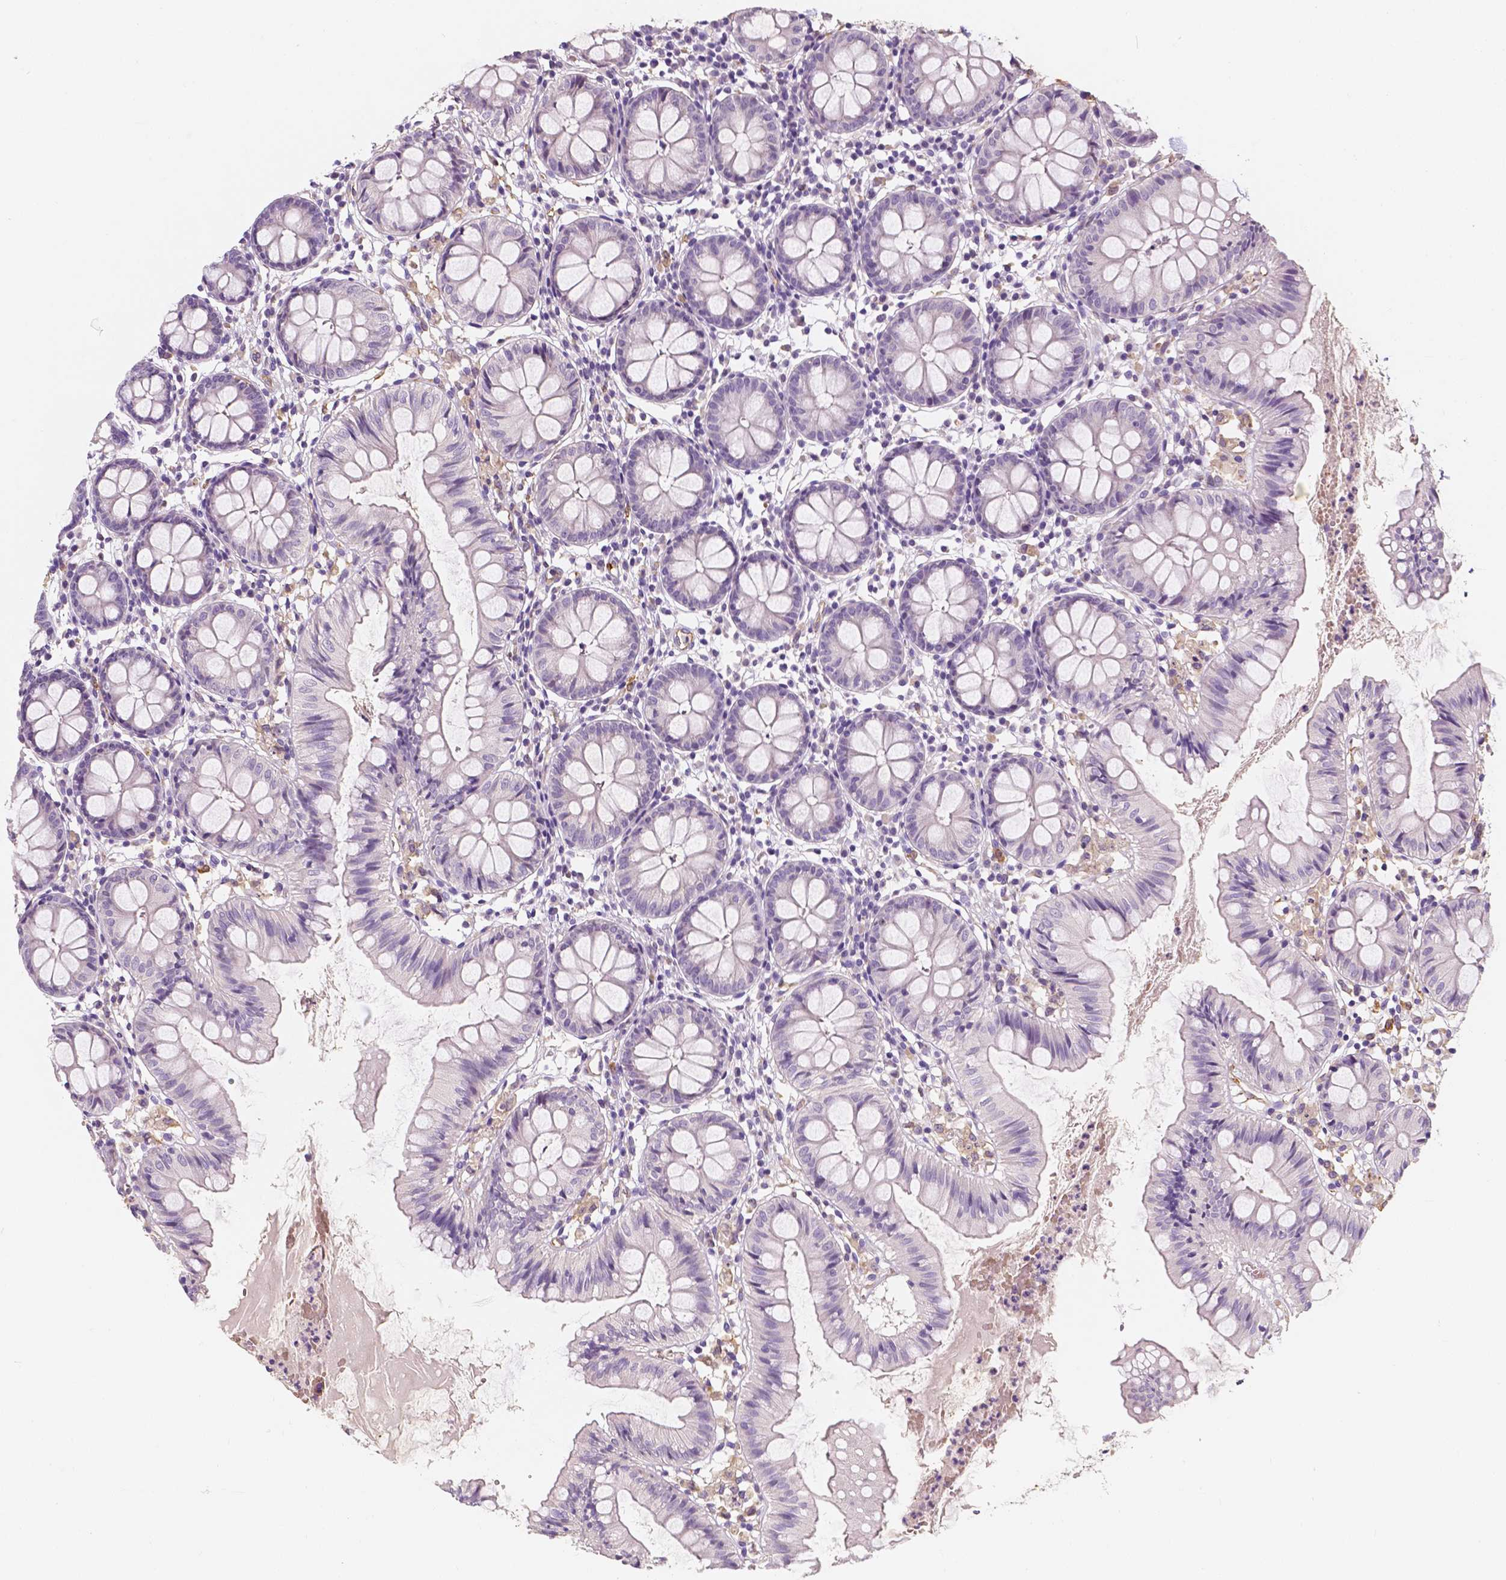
{"staining": {"intensity": "negative", "quantity": "none", "location": "none"}, "tissue": "colon", "cell_type": "Endothelial cells", "image_type": "normal", "snomed": [{"axis": "morphology", "description": "Normal tissue, NOS"}, {"axis": "topography", "description": "Colon"}], "caption": "IHC image of unremarkable colon stained for a protein (brown), which shows no positivity in endothelial cells. Nuclei are stained in blue.", "gene": "SLC22A4", "patient": {"sex": "female", "age": 84}}